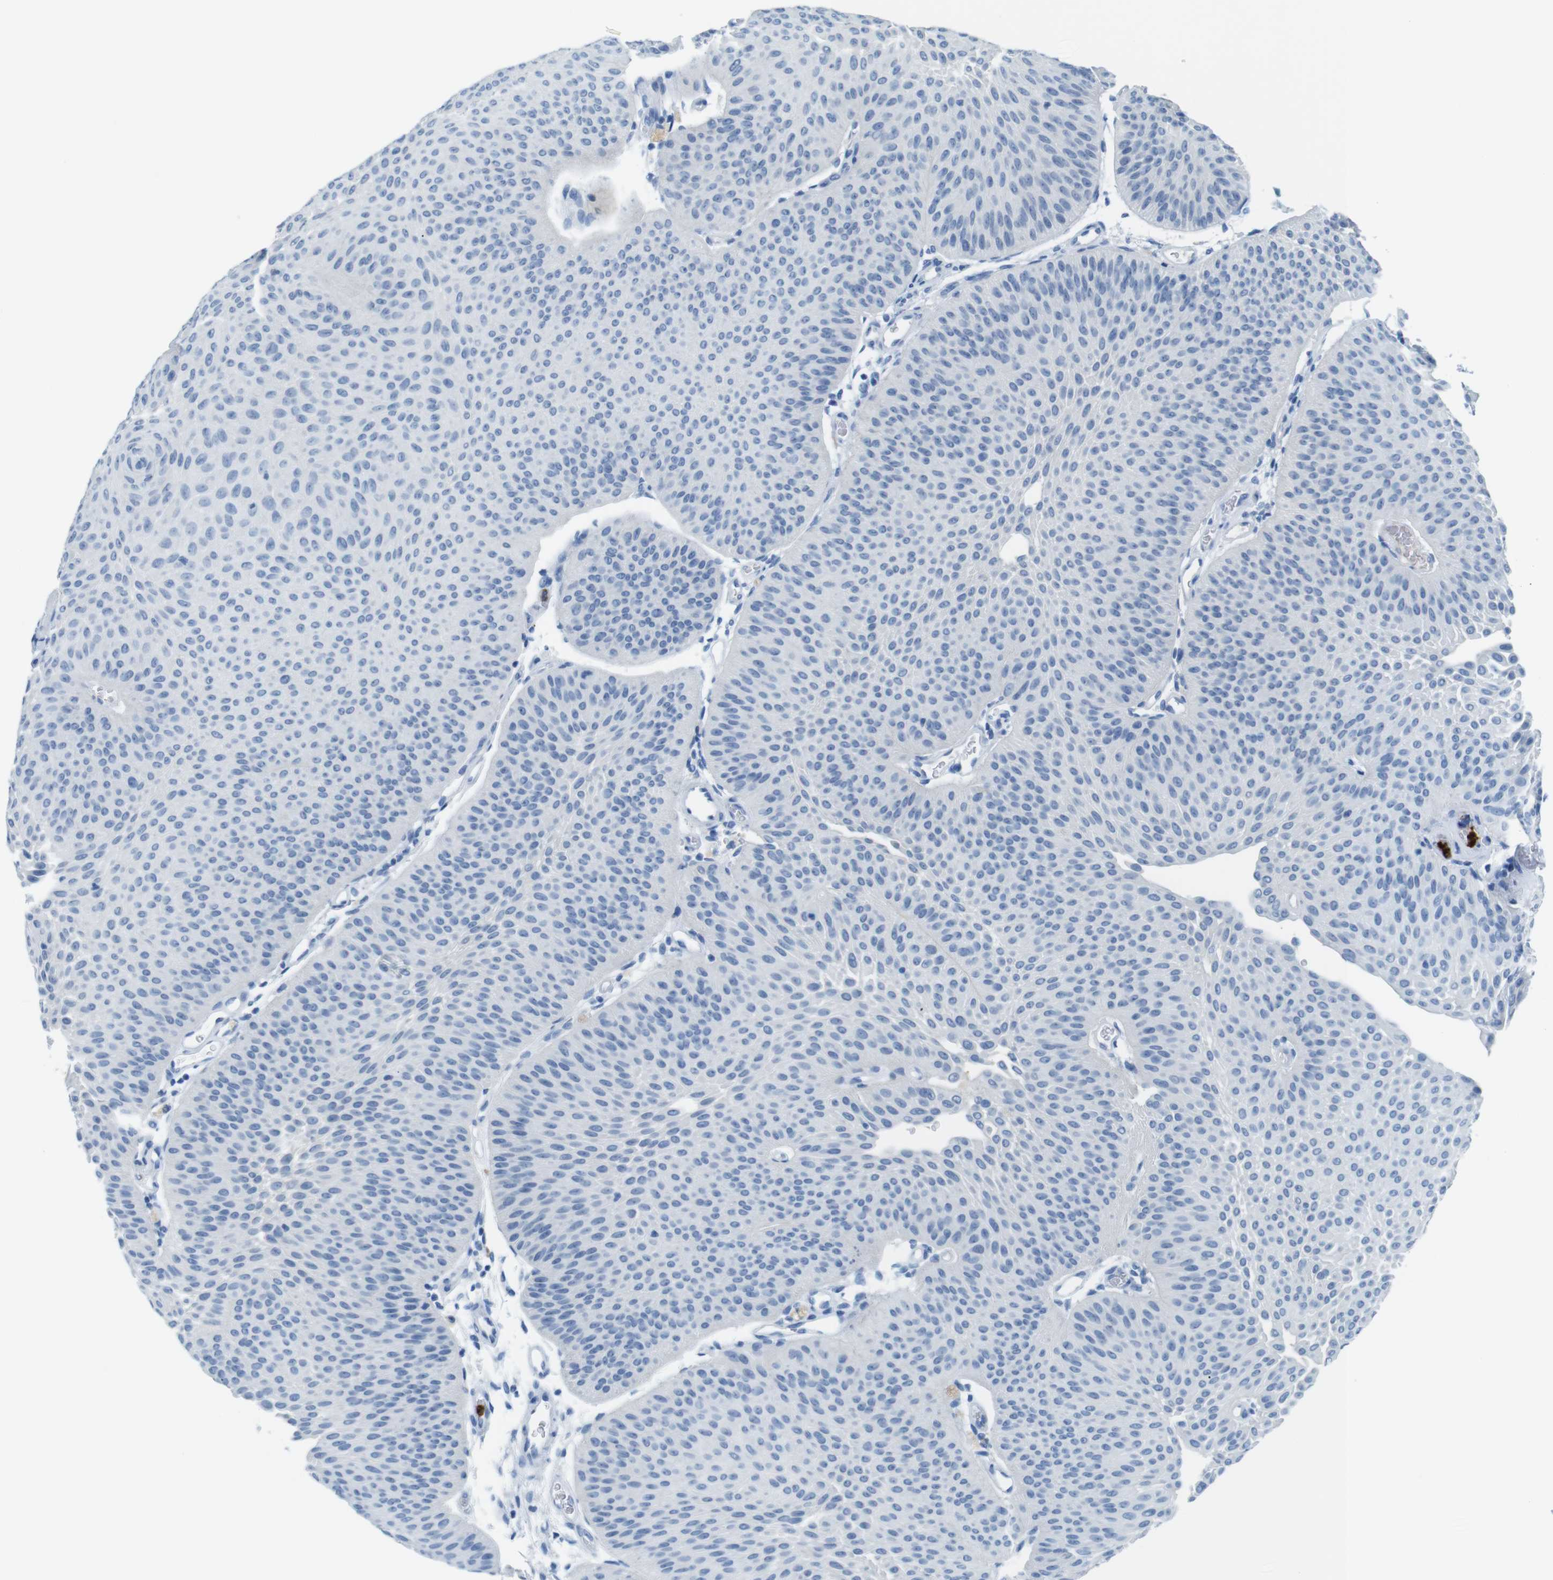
{"staining": {"intensity": "negative", "quantity": "none", "location": "none"}, "tissue": "urothelial cancer", "cell_type": "Tumor cells", "image_type": "cancer", "snomed": [{"axis": "morphology", "description": "Urothelial carcinoma, Low grade"}, {"axis": "topography", "description": "Urinary bladder"}], "caption": "Immunohistochemical staining of low-grade urothelial carcinoma demonstrates no significant expression in tumor cells.", "gene": "MCEMP1", "patient": {"sex": "female", "age": 60}}